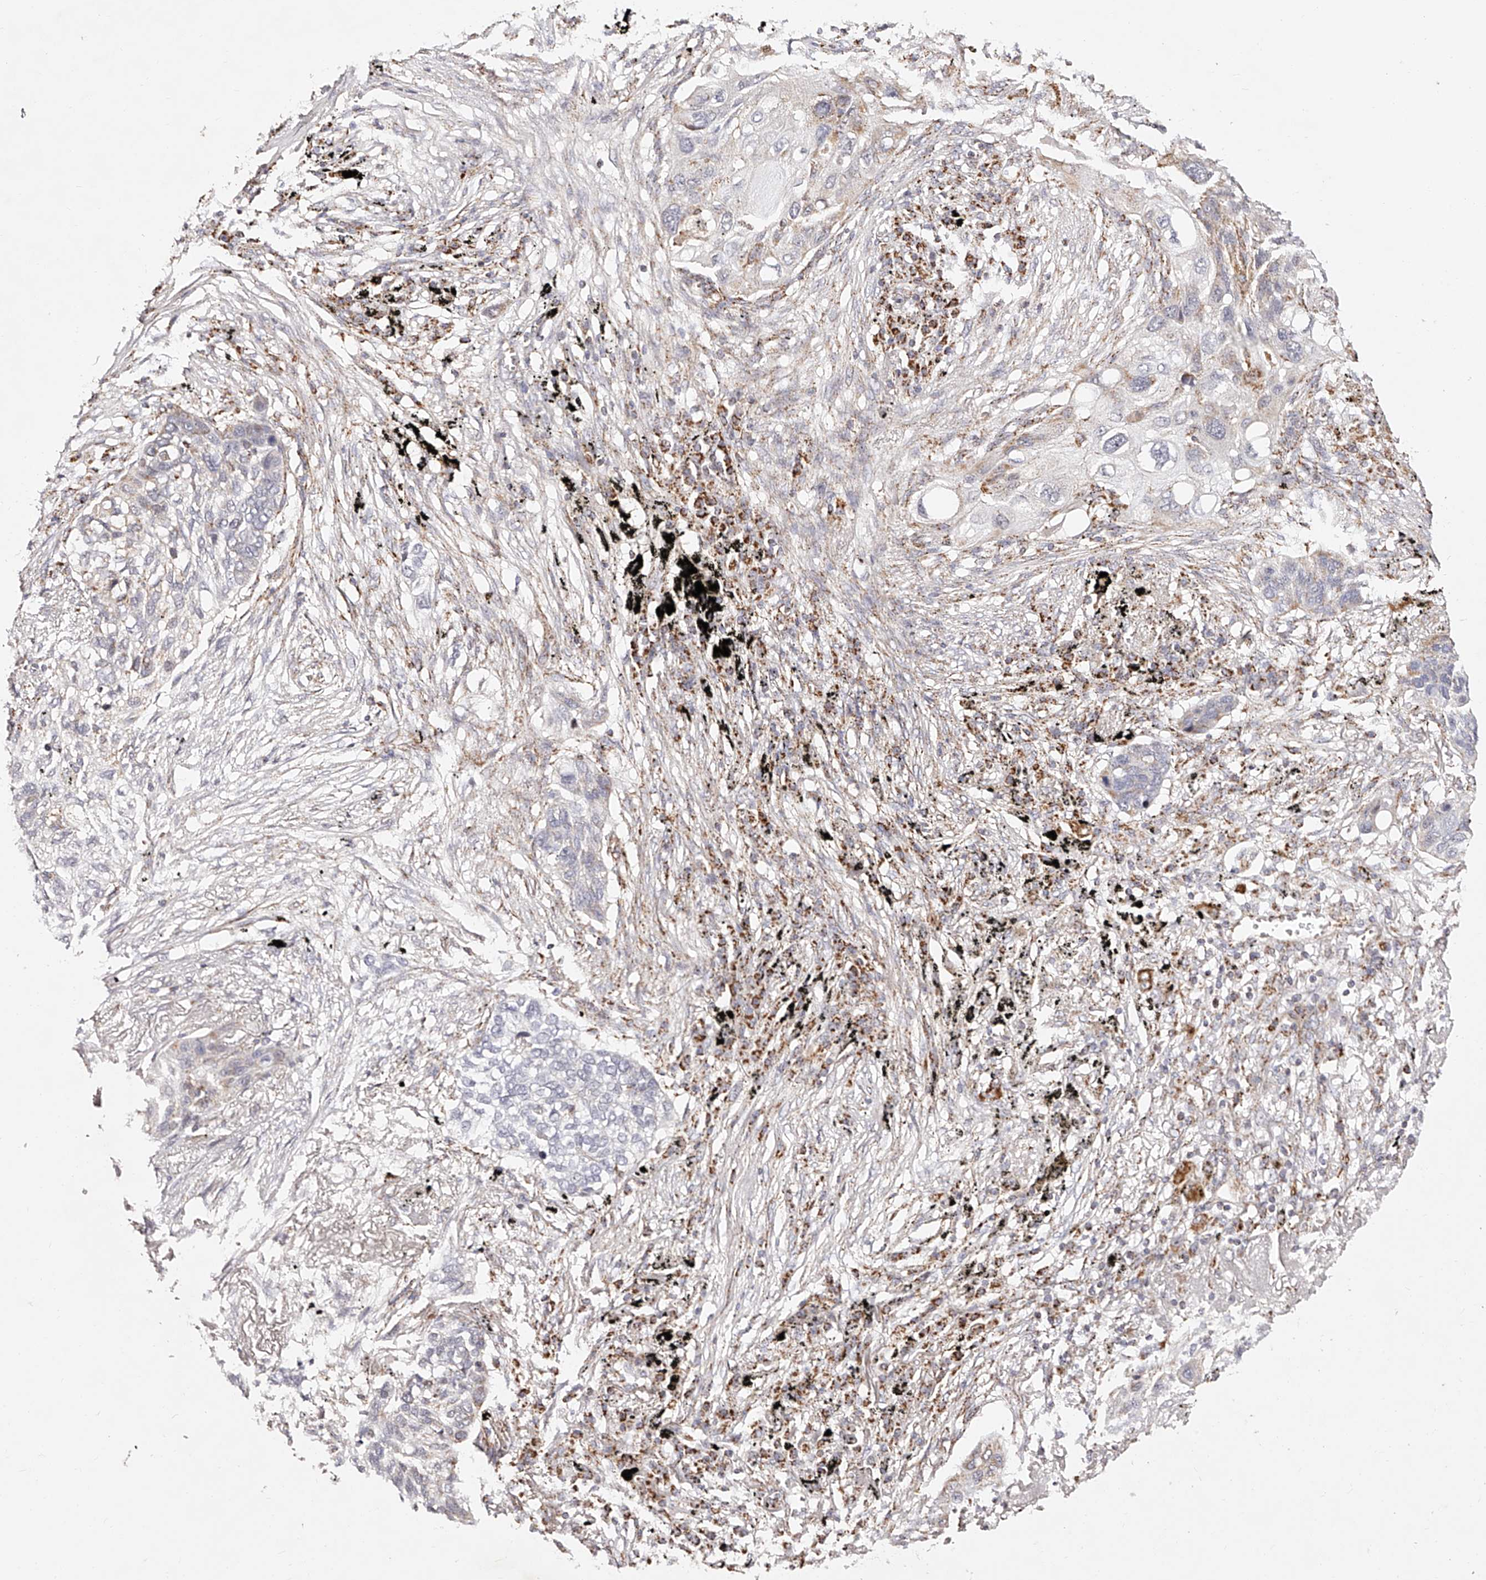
{"staining": {"intensity": "moderate", "quantity": "<25%", "location": "cytoplasmic/membranous"}, "tissue": "lung cancer", "cell_type": "Tumor cells", "image_type": "cancer", "snomed": [{"axis": "morphology", "description": "Squamous cell carcinoma, NOS"}, {"axis": "topography", "description": "Lung"}], "caption": "Squamous cell carcinoma (lung) stained for a protein (brown) shows moderate cytoplasmic/membranous positive expression in approximately <25% of tumor cells.", "gene": "NDUFV3", "patient": {"sex": "female", "age": 63}}